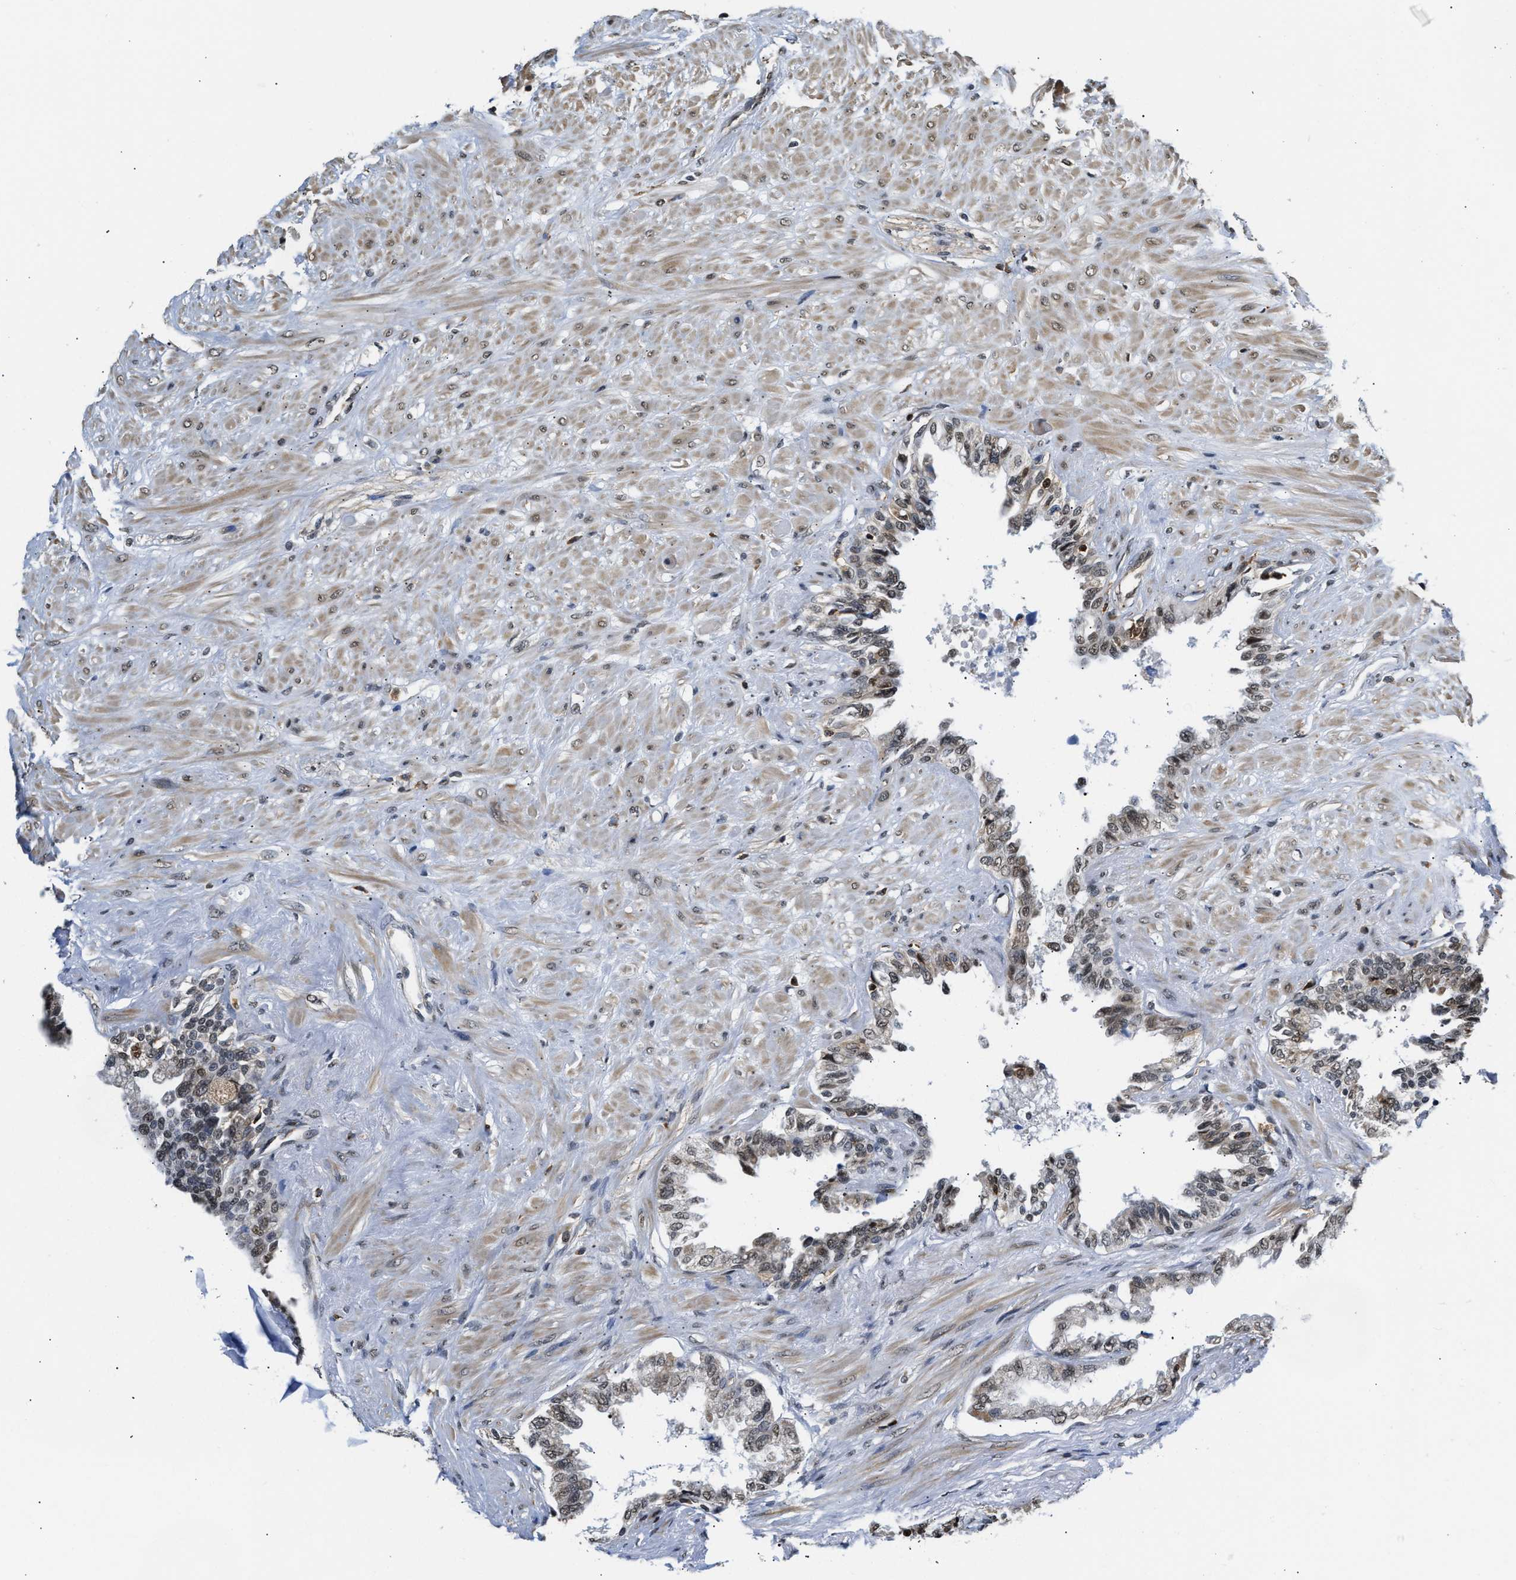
{"staining": {"intensity": "weak", "quantity": "25%-75%", "location": "cytoplasmic/membranous,nuclear"}, "tissue": "seminal vesicle", "cell_type": "Glandular cells", "image_type": "normal", "snomed": [{"axis": "morphology", "description": "Normal tissue, NOS"}, {"axis": "topography", "description": "Seminal veicle"}], "caption": "Brown immunohistochemical staining in normal seminal vesicle exhibits weak cytoplasmic/membranous,nuclear expression in about 25%-75% of glandular cells. (brown staining indicates protein expression, while blue staining denotes nuclei).", "gene": "STK10", "patient": {"sex": "male", "age": 61}}